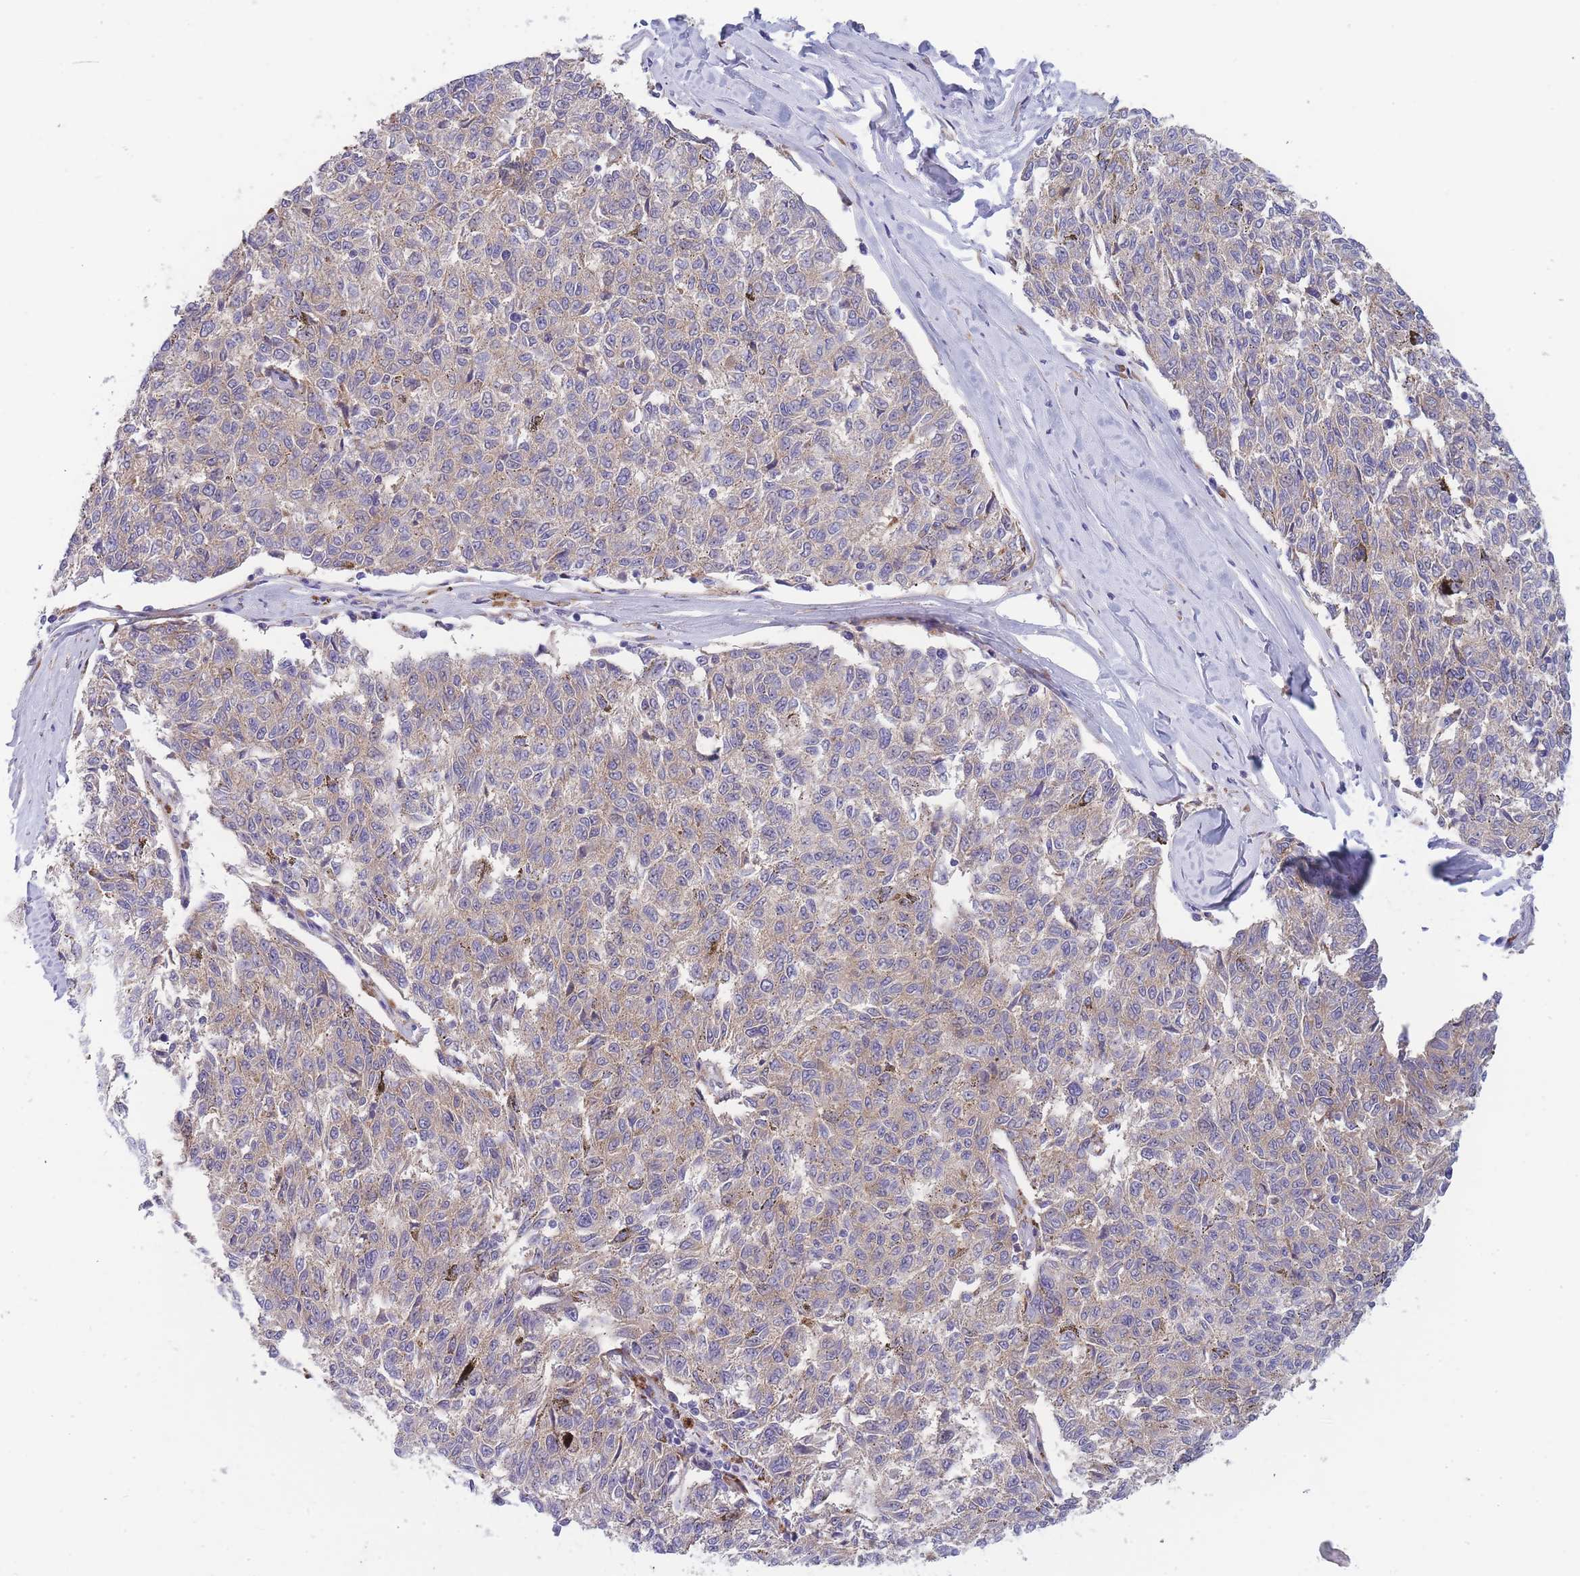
{"staining": {"intensity": "negative", "quantity": "none", "location": "none"}, "tissue": "melanoma", "cell_type": "Tumor cells", "image_type": "cancer", "snomed": [{"axis": "morphology", "description": "Malignant melanoma, NOS"}, {"axis": "topography", "description": "Skin"}], "caption": "This is an immunohistochemistry (IHC) micrograph of melanoma. There is no staining in tumor cells.", "gene": "NDUFAF6", "patient": {"sex": "female", "age": 72}}